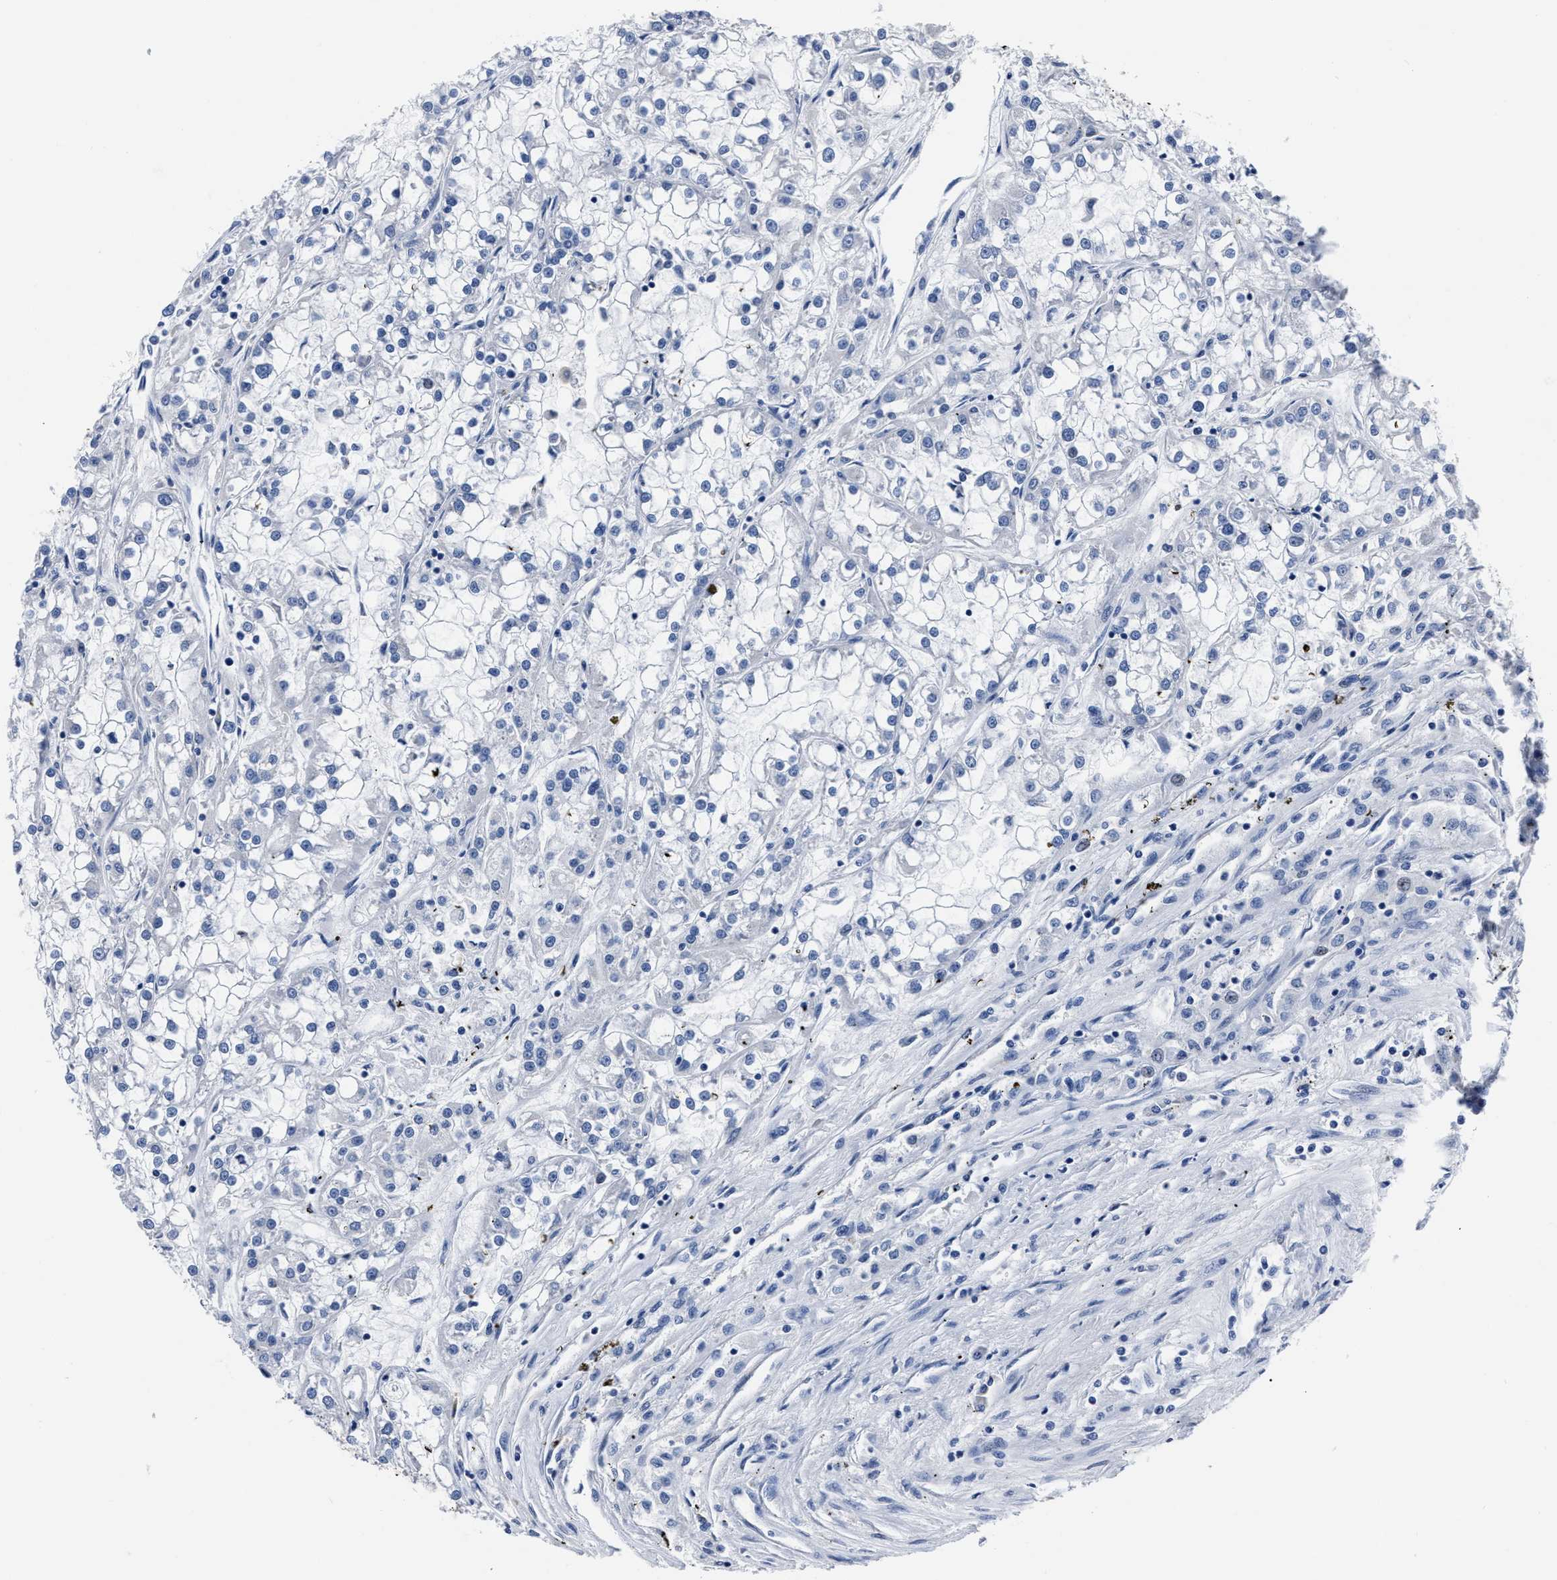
{"staining": {"intensity": "negative", "quantity": "none", "location": "none"}, "tissue": "renal cancer", "cell_type": "Tumor cells", "image_type": "cancer", "snomed": [{"axis": "morphology", "description": "Adenocarcinoma, NOS"}, {"axis": "topography", "description": "Kidney"}], "caption": "Micrograph shows no significant protein expression in tumor cells of renal cancer. The staining is performed using DAB (3,3'-diaminobenzidine) brown chromogen with nuclei counter-stained in using hematoxylin.", "gene": "MOV10L1", "patient": {"sex": "female", "age": 52}}